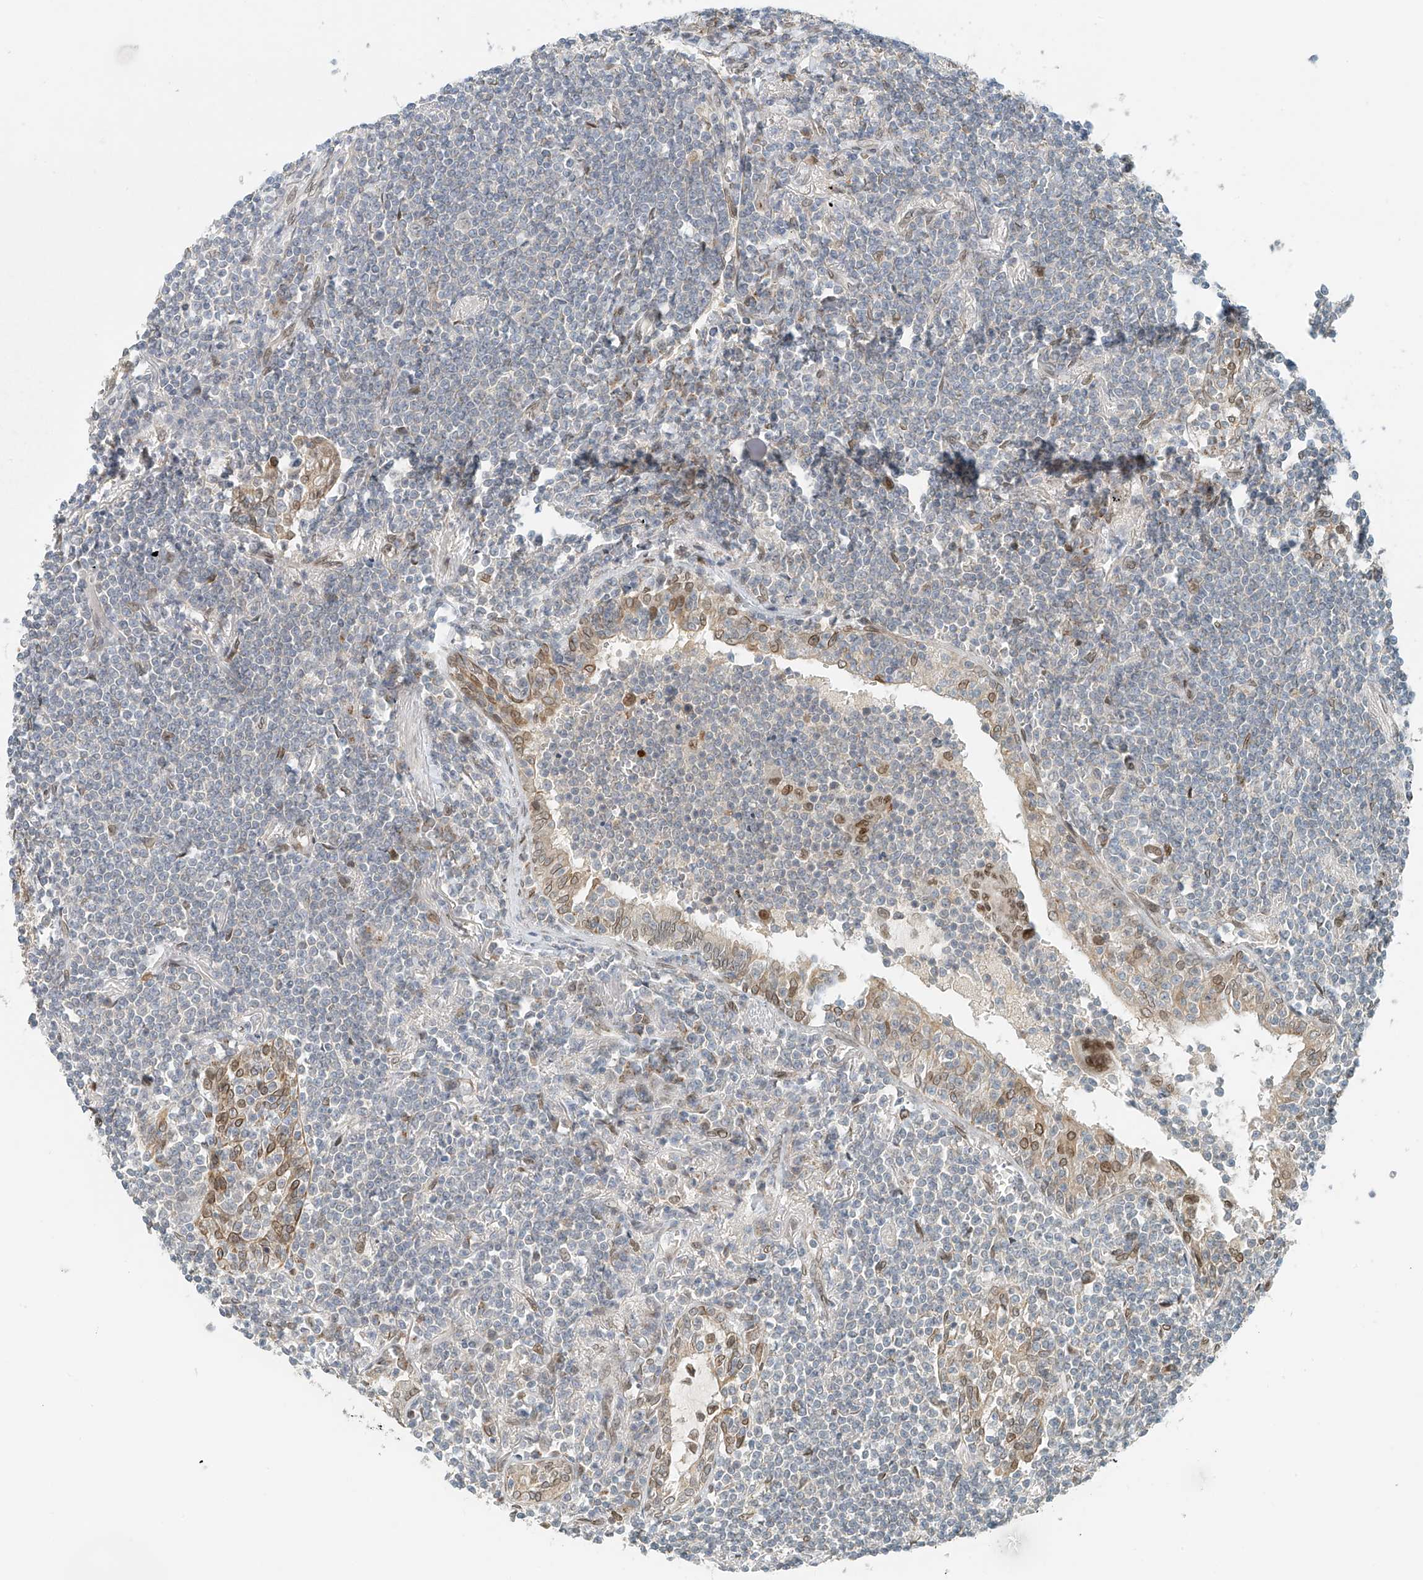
{"staining": {"intensity": "negative", "quantity": "none", "location": "none"}, "tissue": "lymphoma", "cell_type": "Tumor cells", "image_type": "cancer", "snomed": [{"axis": "morphology", "description": "Malignant lymphoma, non-Hodgkin's type, Low grade"}, {"axis": "topography", "description": "Lung"}], "caption": "IHC image of neoplastic tissue: low-grade malignant lymphoma, non-Hodgkin's type stained with DAB (3,3'-diaminobenzidine) demonstrates no significant protein expression in tumor cells. (Stains: DAB immunohistochemistry (IHC) with hematoxylin counter stain, Microscopy: brightfield microscopy at high magnification).", "gene": "STARD9", "patient": {"sex": "female", "age": 71}}